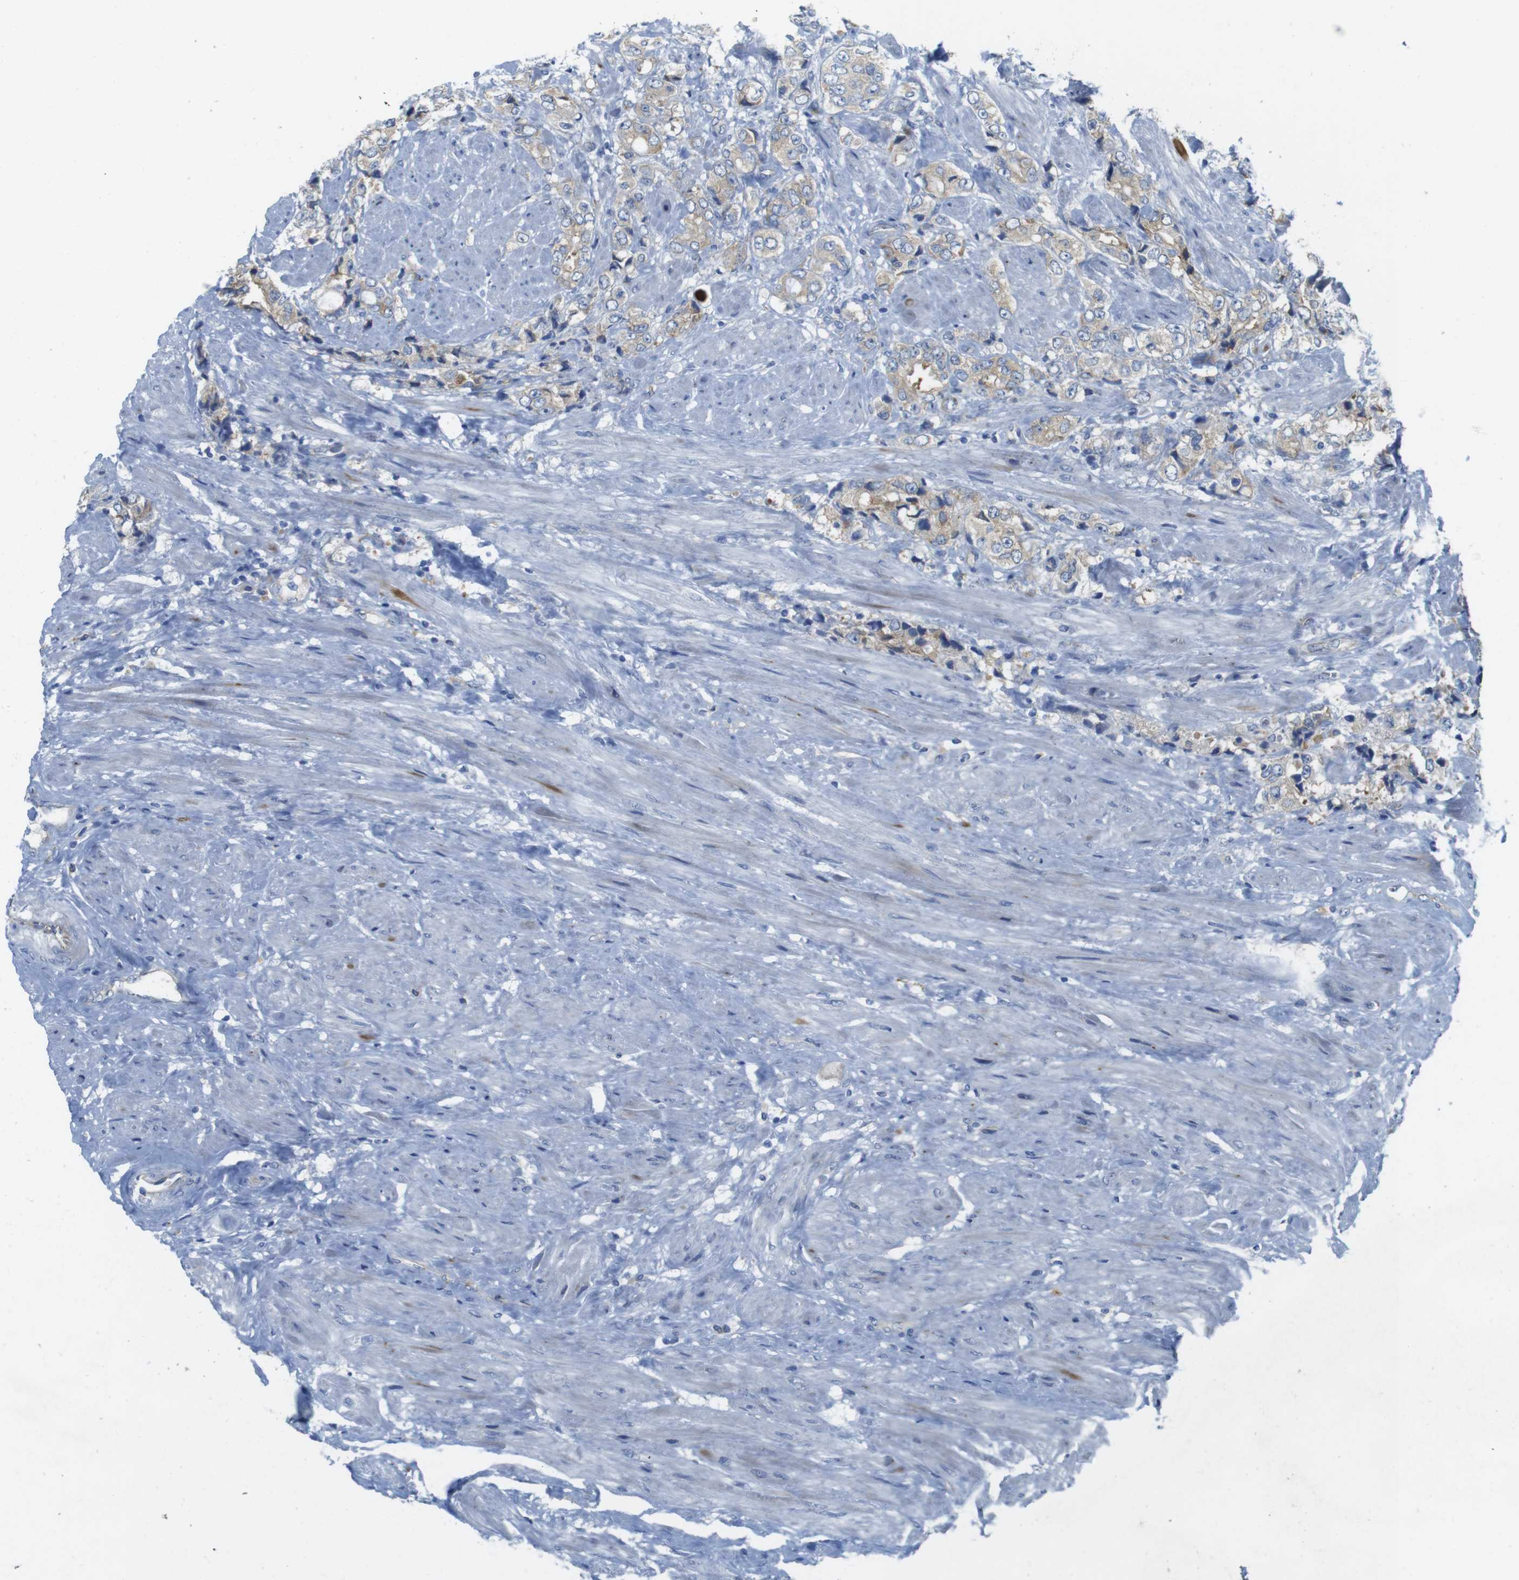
{"staining": {"intensity": "weak", "quantity": ">75%", "location": "cytoplasmic/membranous"}, "tissue": "prostate cancer", "cell_type": "Tumor cells", "image_type": "cancer", "snomed": [{"axis": "morphology", "description": "Adenocarcinoma, High grade"}, {"axis": "topography", "description": "Prostate"}], "caption": "Immunohistochemical staining of prostate cancer exhibits low levels of weak cytoplasmic/membranous protein positivity in approximately >75% of tumor cells. (DAB = brown stain, brightfield microscopy at high magnification).", "gene": "TMEM234", "patient": {"sex": "male", "age": 61}}